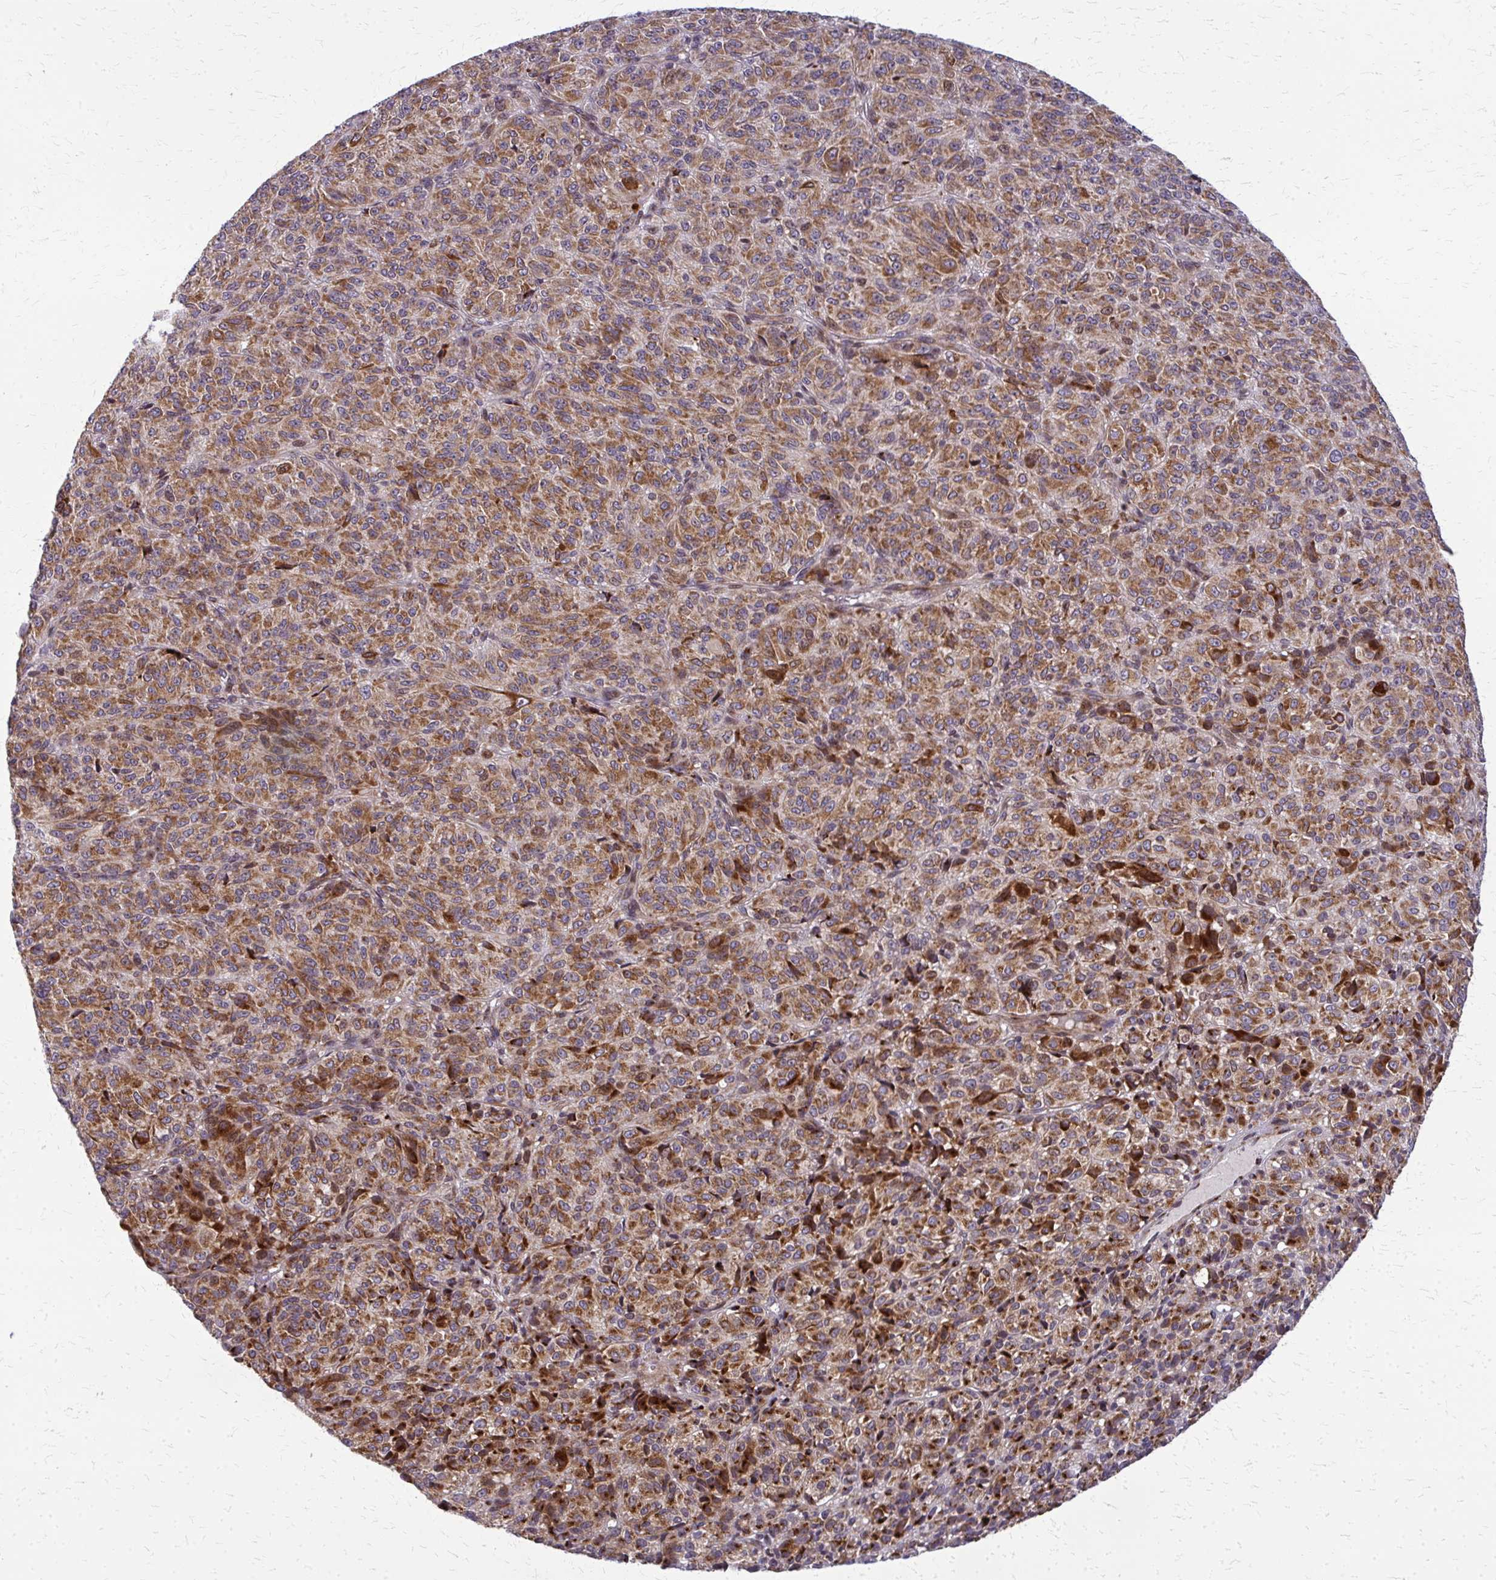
{"staining": {"intensity": "moderate", "quantity": ">75%", "location": "cytoplasmic/membranous"}, "tissue": "melanoma", "cell_type": "Tumor cells", "image_type": "cancer", "snomed": [{"axis": "morphology", "description": "Malignant melanoma, Metastatic site"}, {"axis": "topography", "description": "Brain"}], "caption": "Protein staining by immunohistochemistry reveals moderate cytoplasmic/membranous staining in approximately >75% of tumor cells in melanoma. (DAB (3,3'-diaminobenzidine) IHC with brightfield microscopy, high magnification).", "gene": "MCCC1", "patient": {"sex": "female", "age": 56}}